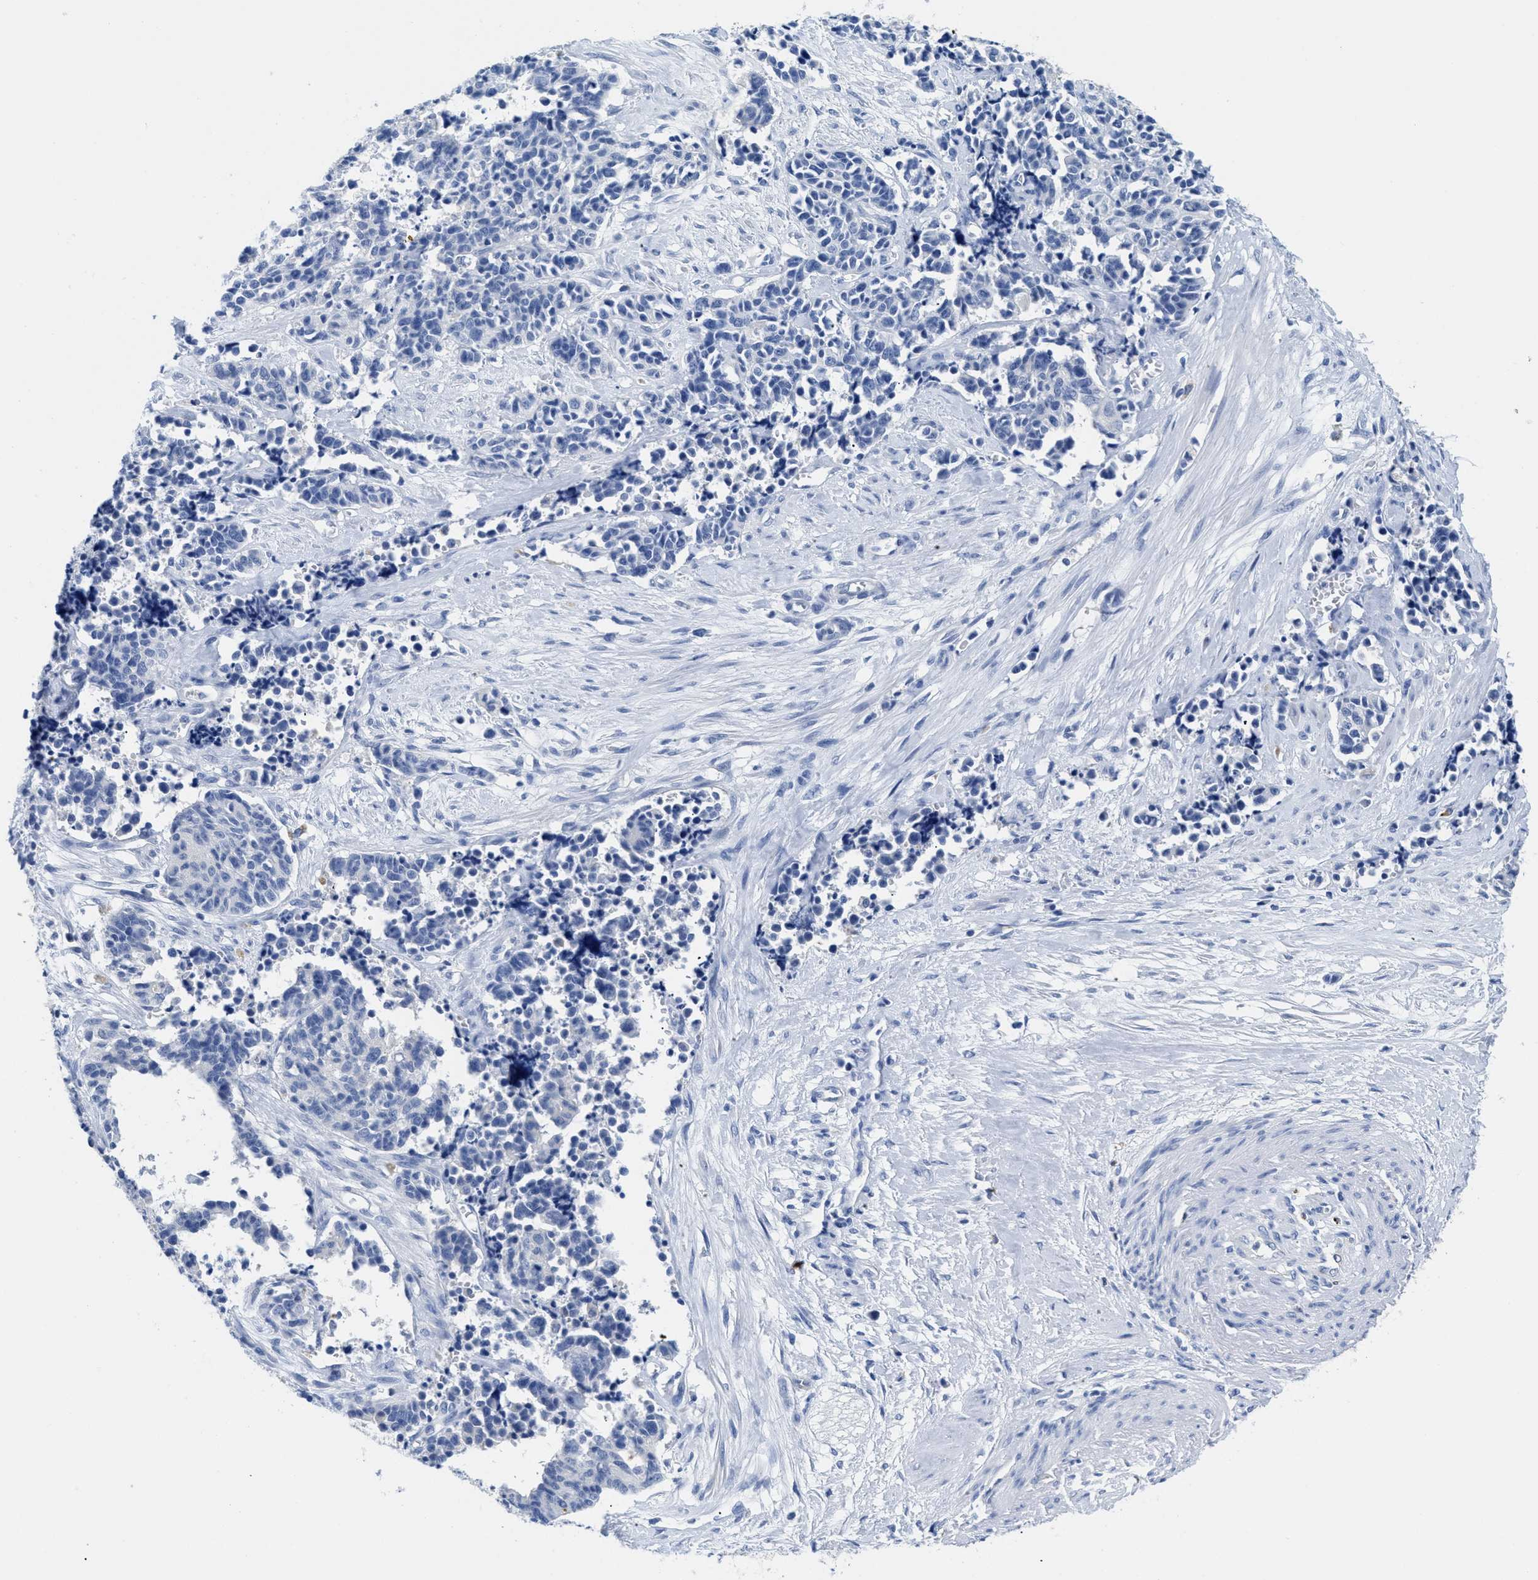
{"staining": {"intensity": "negative", "quantity": "none", "location": "none"}, "tissue": "cervical cancer", "cell_type": "Tumor cells", "image_type": "cancer", "snomed": [{"axis": "morphology", "description": "Squamous cell carcinoma, NOS"}, {"axis": "topography", "description": "Cervix"}], "caption": "DAB (3,3'-diaminobenzidine) immunohistochemical staining of cervical cancer displays no significant staining in tumor cells.", "gene": "APOBEC2", "patient": {"sex": "female", "age": 35}}